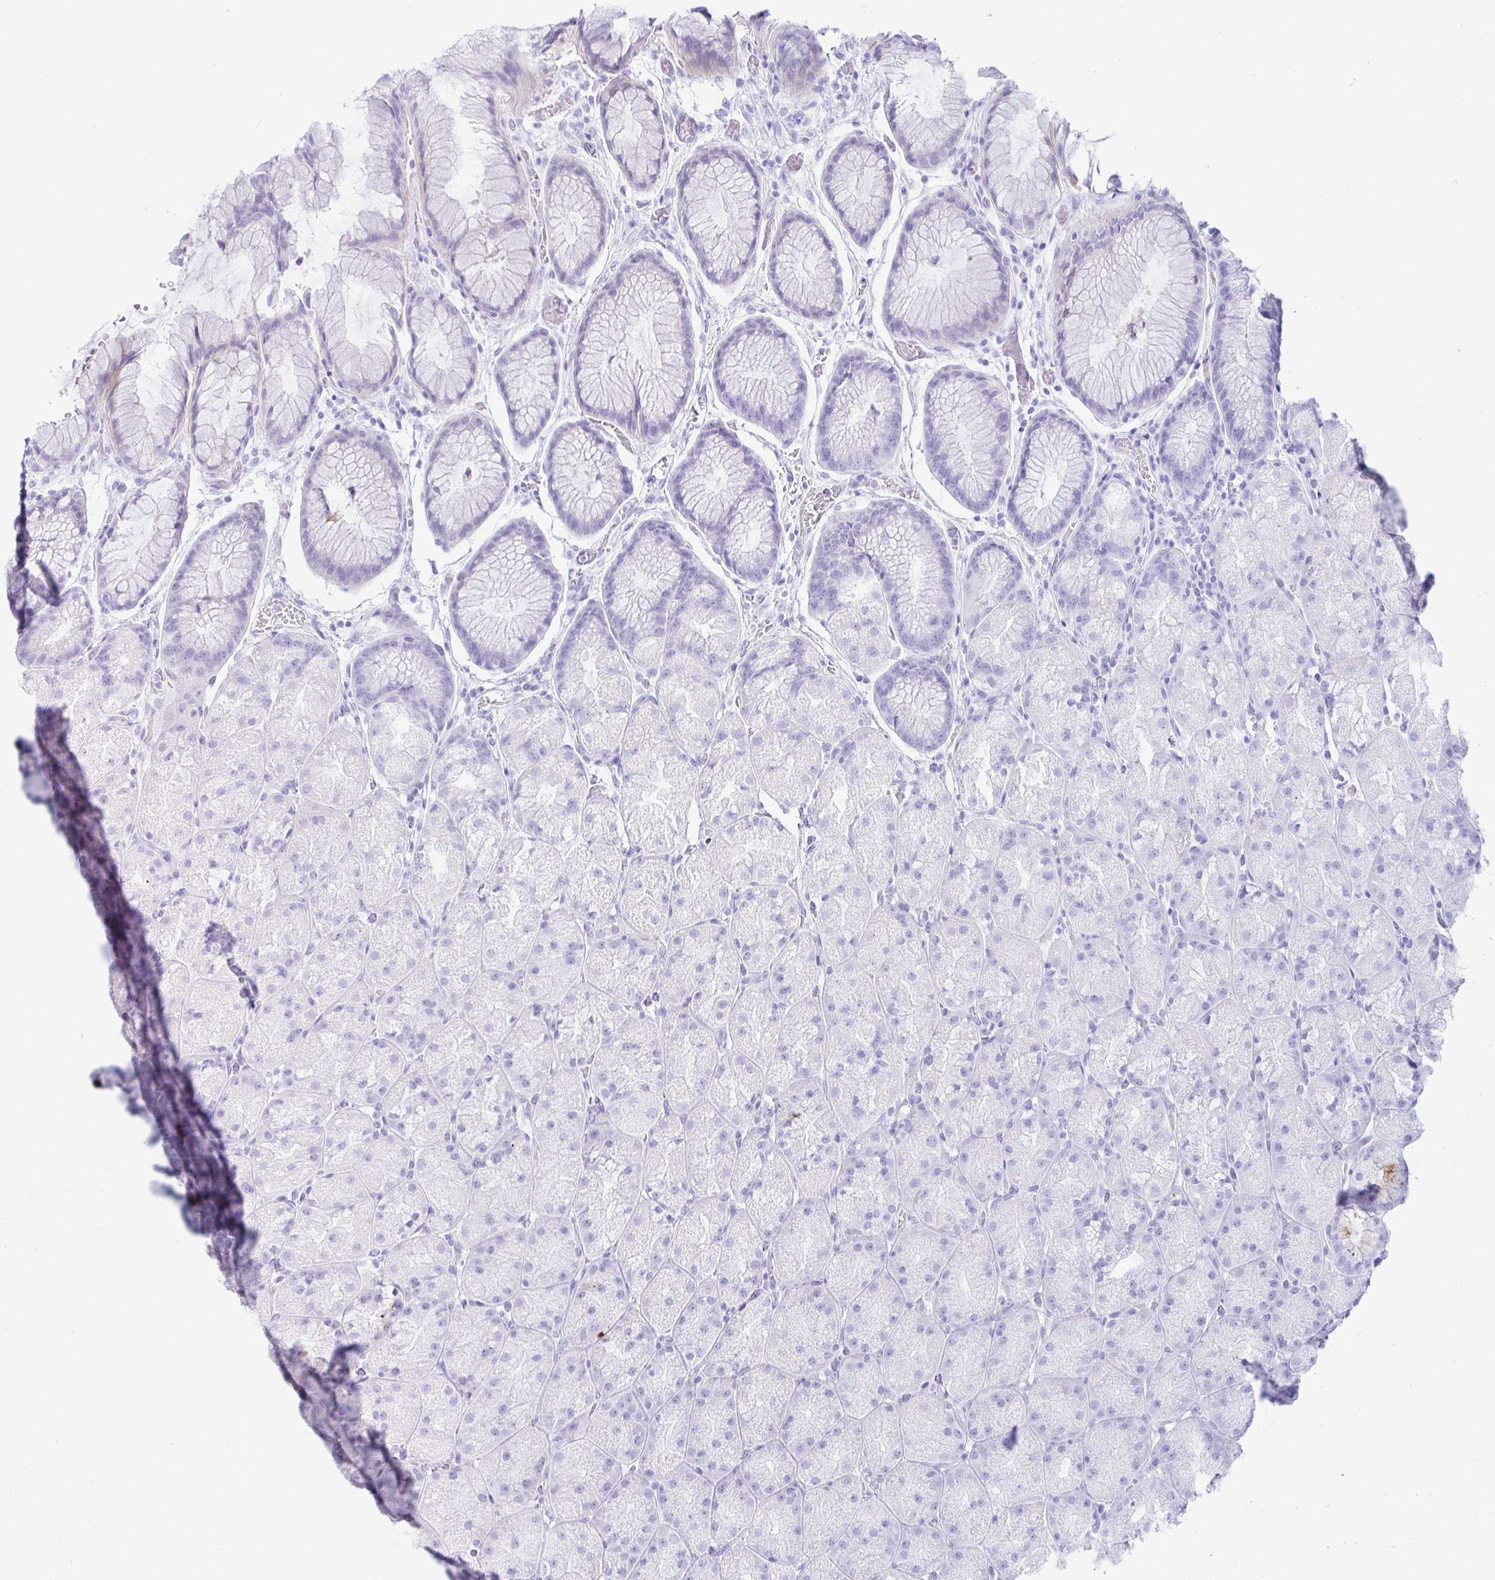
{"staining": {"intensity": "negative", "quantity": "none", "location": "none"}, "tissue": "stomach", "cell_type": "Glandular cells", "image_type": "normal", "snomed": [{"axis": "morphology", "description": "Normal tissue, NOS"}, {"axis": "topography", "description": "Stomach, upper"}, {"axis": "topography", "description": "Stomach"}], "caption": "Glandular cells show no significant protein staining in benign stomach. (Stains: DAB immunohistochemistry (IHC) with hematoxylin counter stain, Microscopy: brightfield microscopy at high magnification).", "gene": "ERICH6", "patient": {"sex": "male", "age": 48}}